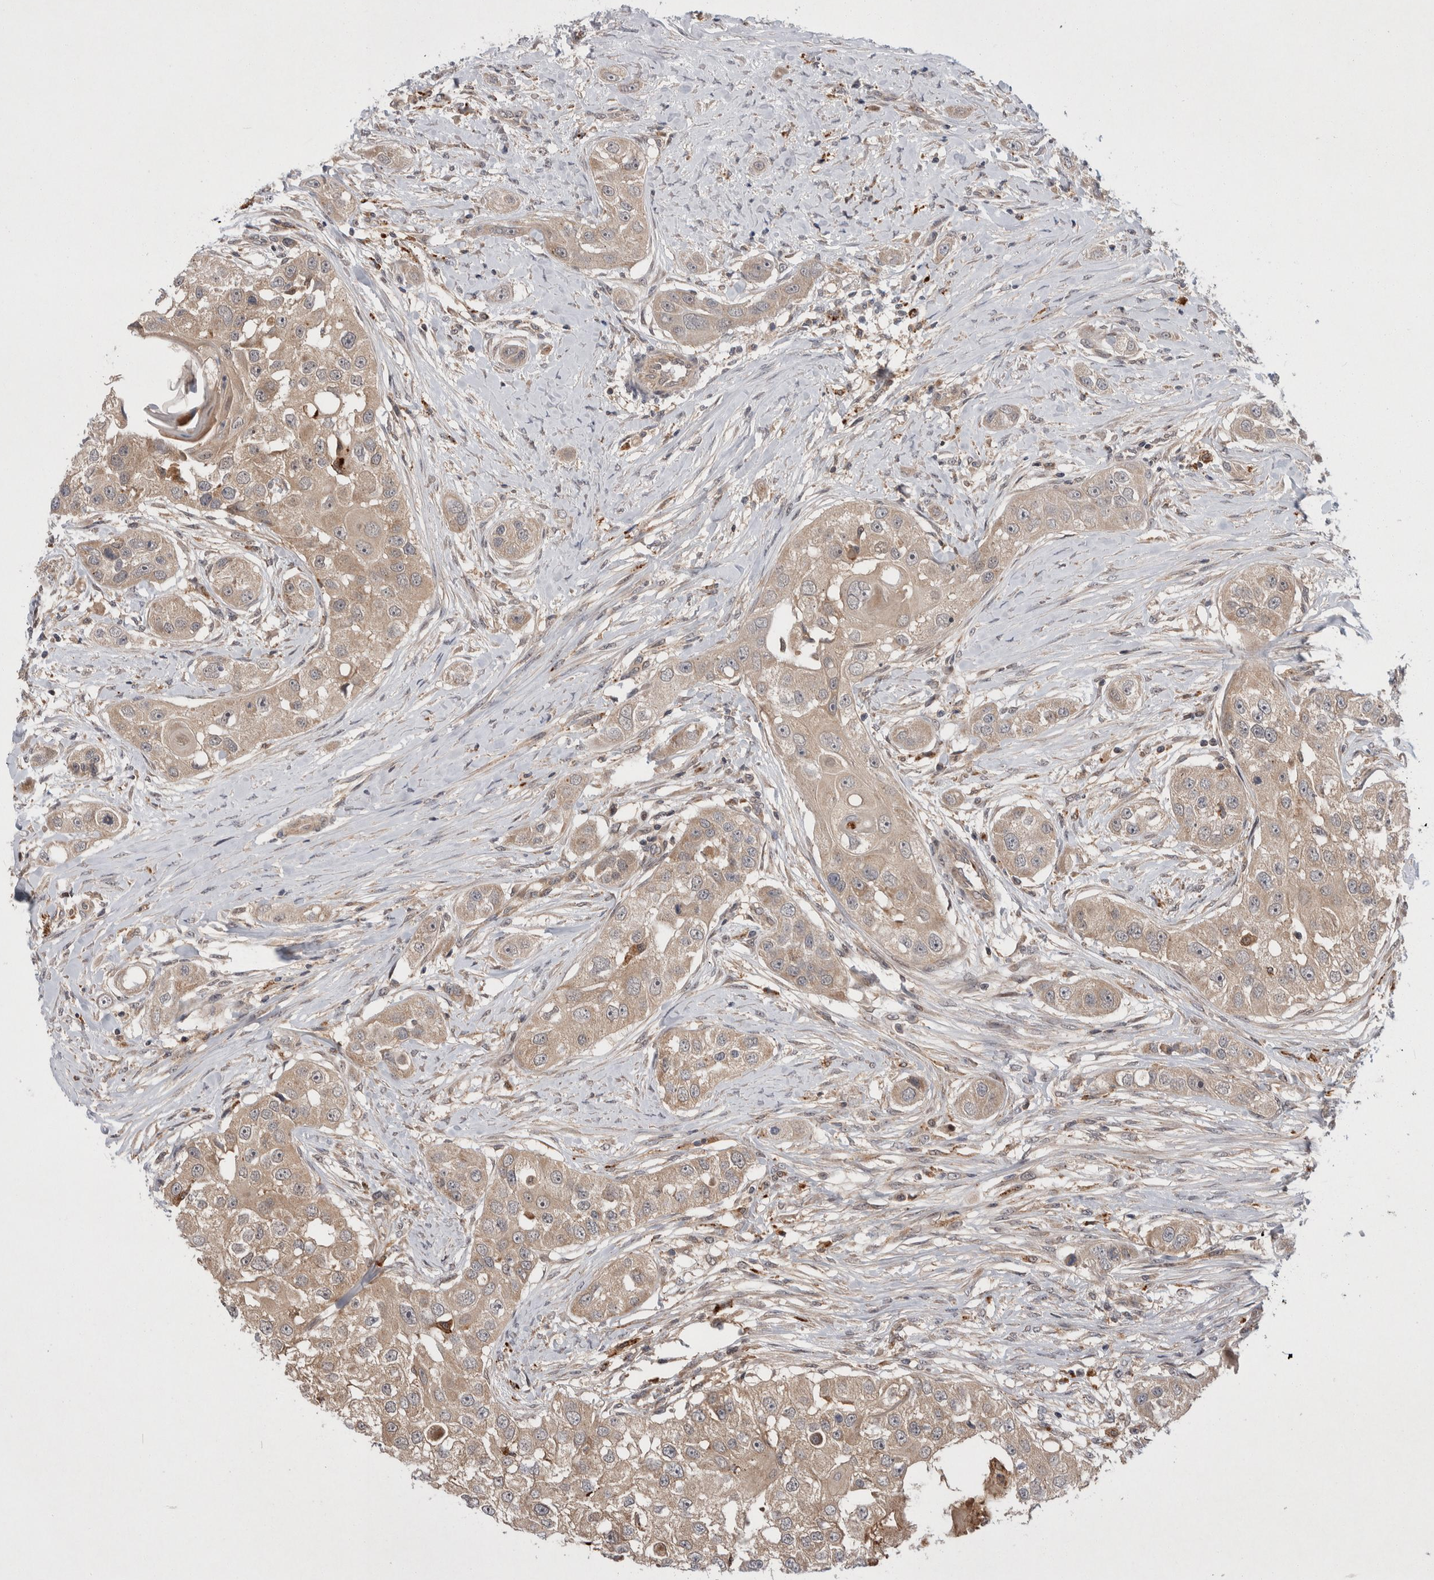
{"staining": {"intensity": "weak", "quantity": ">75%", "location": "cytoplasmic/membranous"}, "tissue": "head and neck cancer", "cell_type": "Tumor cells", "image_type": "cancer", "snomed": [{"axis": "morphology", "description": "Normal tissue, NOS"}, {"axis": "morphology", "description": "Squamous cell carcinoma, NOS"}, {"axis": "topography", "description": "Skeletal muscle"}, {"axis": "topography", "description": "Head-Neck"}], "caption": "A high-resolution photomicrograph shows immunohistochemistry staining of head and neck cancer (squamous cell carcinoma), which reveals weak cytoplasmic/membranous positivity in approximately >75% of tumor cells.", "gene": "MRPL37", "patient": {"sex": "male", "age": 51}}